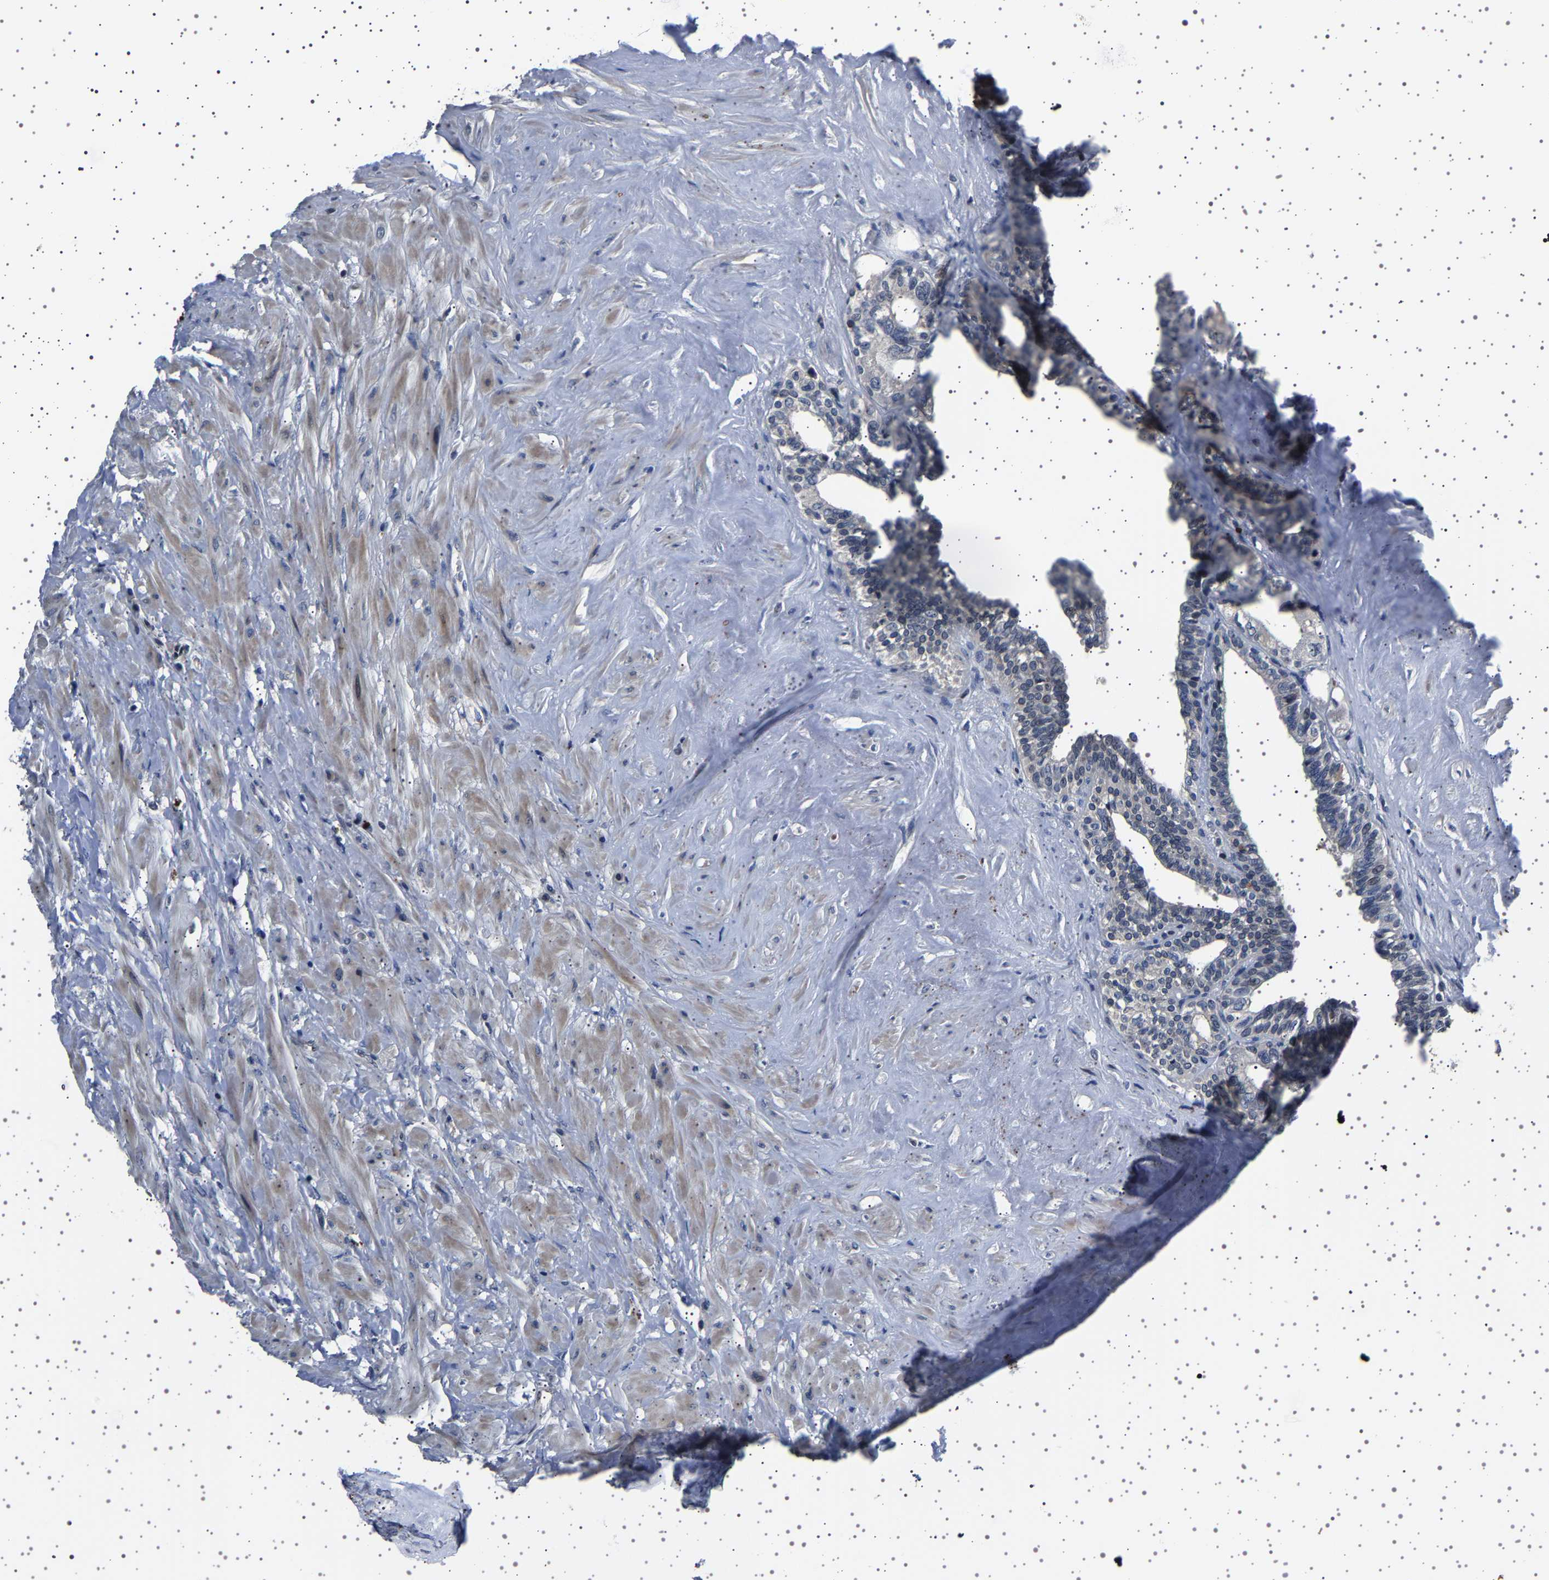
{"staining": {"intensity": "weak", "quantity": "<25%", "location": "cytoplasmic/membranous"}, "tissue": "seminal vesicle", "cell_type": "Glandular cells", "image_type": "normal", "snomed": [{"axis": "morphology", "description": "Normal tissue, NOS"}, {"axis": "topography", "description": "Seminal veicle"}], "caption": "A photomicrograph of seminal vesicle stained for a protein shows no brown staining in glandular cells. Nuclei are stained in blue.", "gene": "IL10RB", "patient": {"sex": "male", "age": 63}}